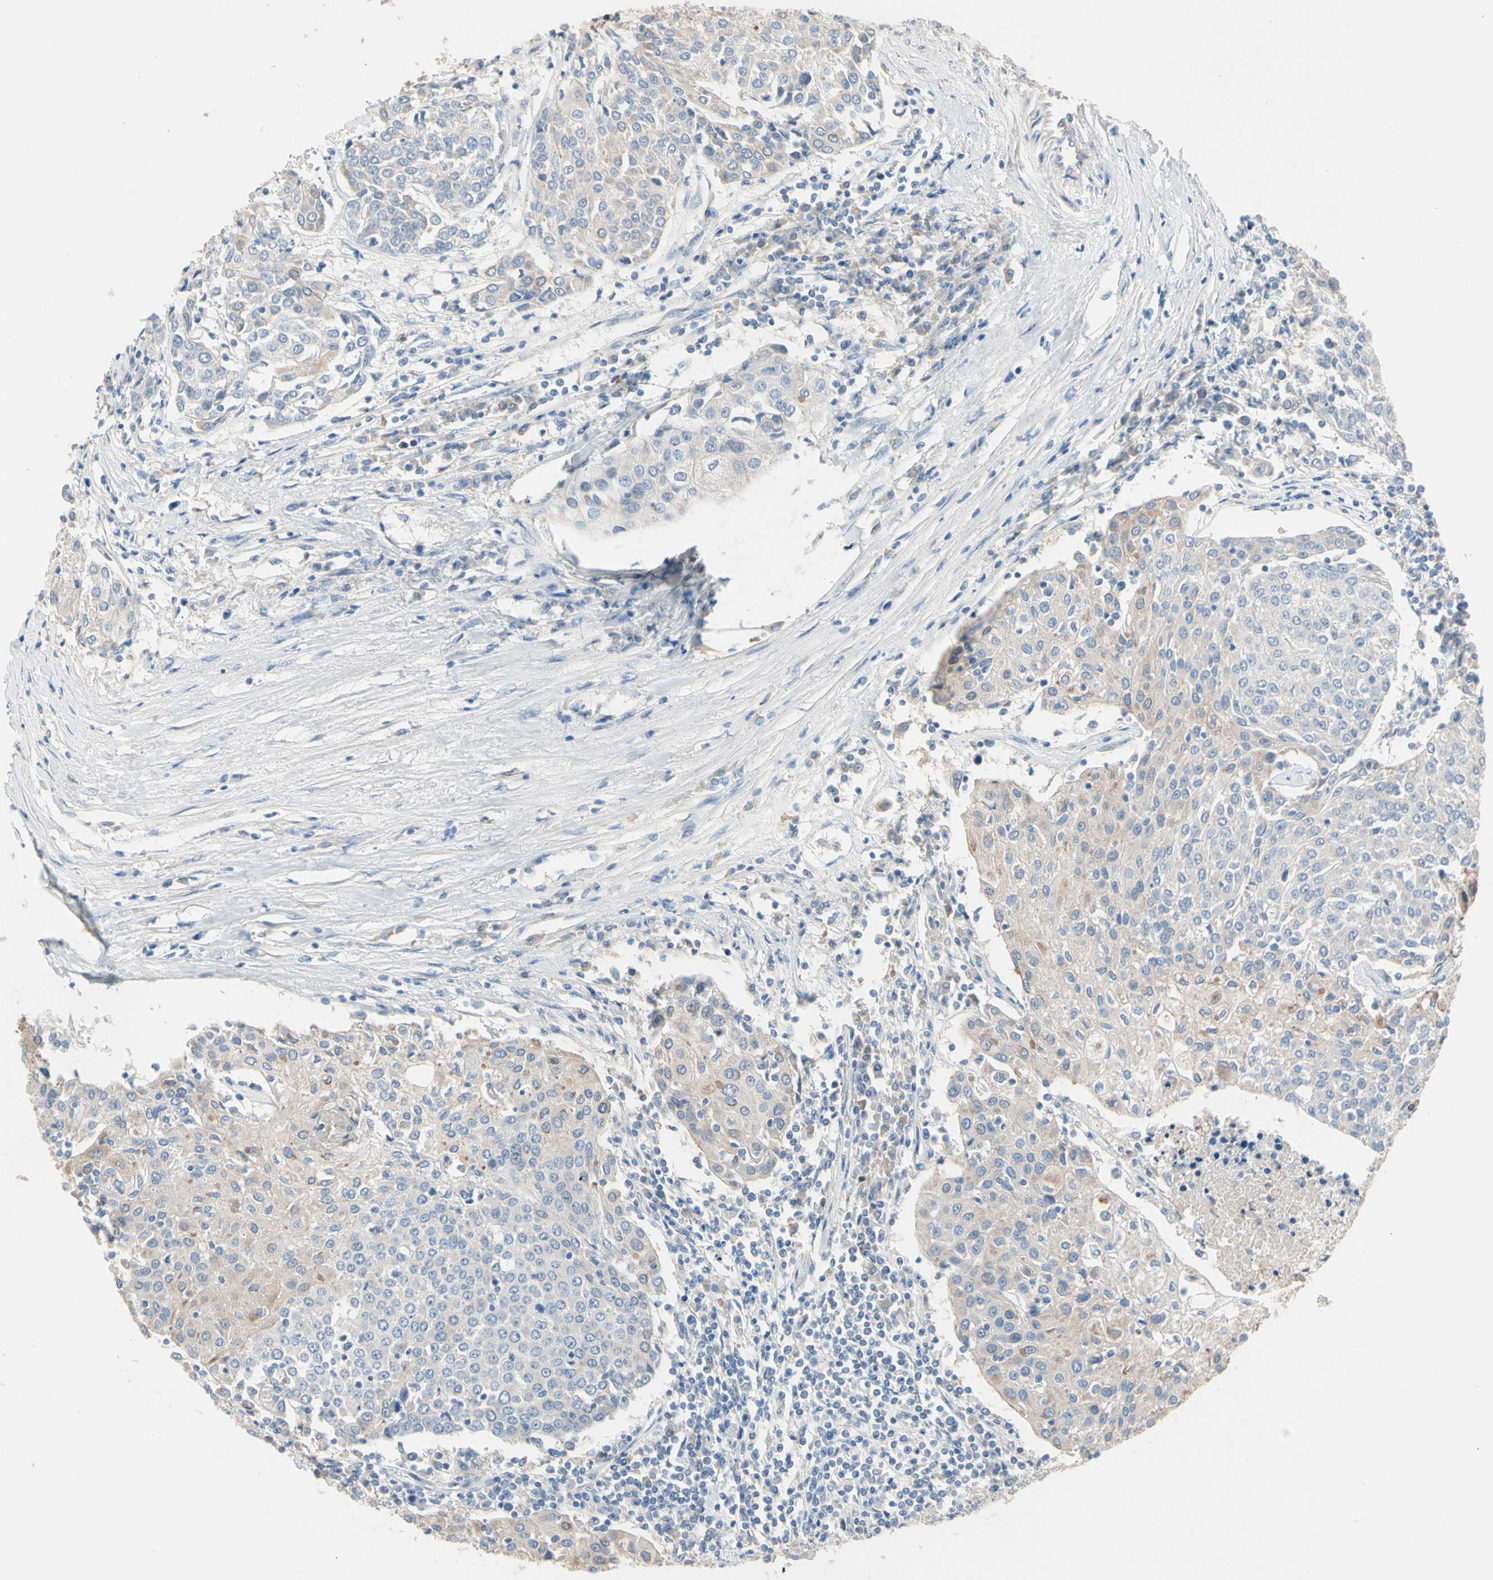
{"staining": {"intensity": "weak", "quantity": "<25%", "location": "cytoplasmic/membranous"}, "tissue": "urothelial cancer", "cell_type": "Tumor cells", "image_type": "cancer", "snomed": [{"axis": "morphology", "description": "Urothelial carcinoma, High grade"}, {"axis": "topography", "description": "Urinary bladder"}], "caption": "Immunohistochemistry image of urothelial cancer stained for a protein (brown), which displays no staining in tumor cells.", "gene": "BBOX1", "patient": {"sex": "female", "age": 85}}